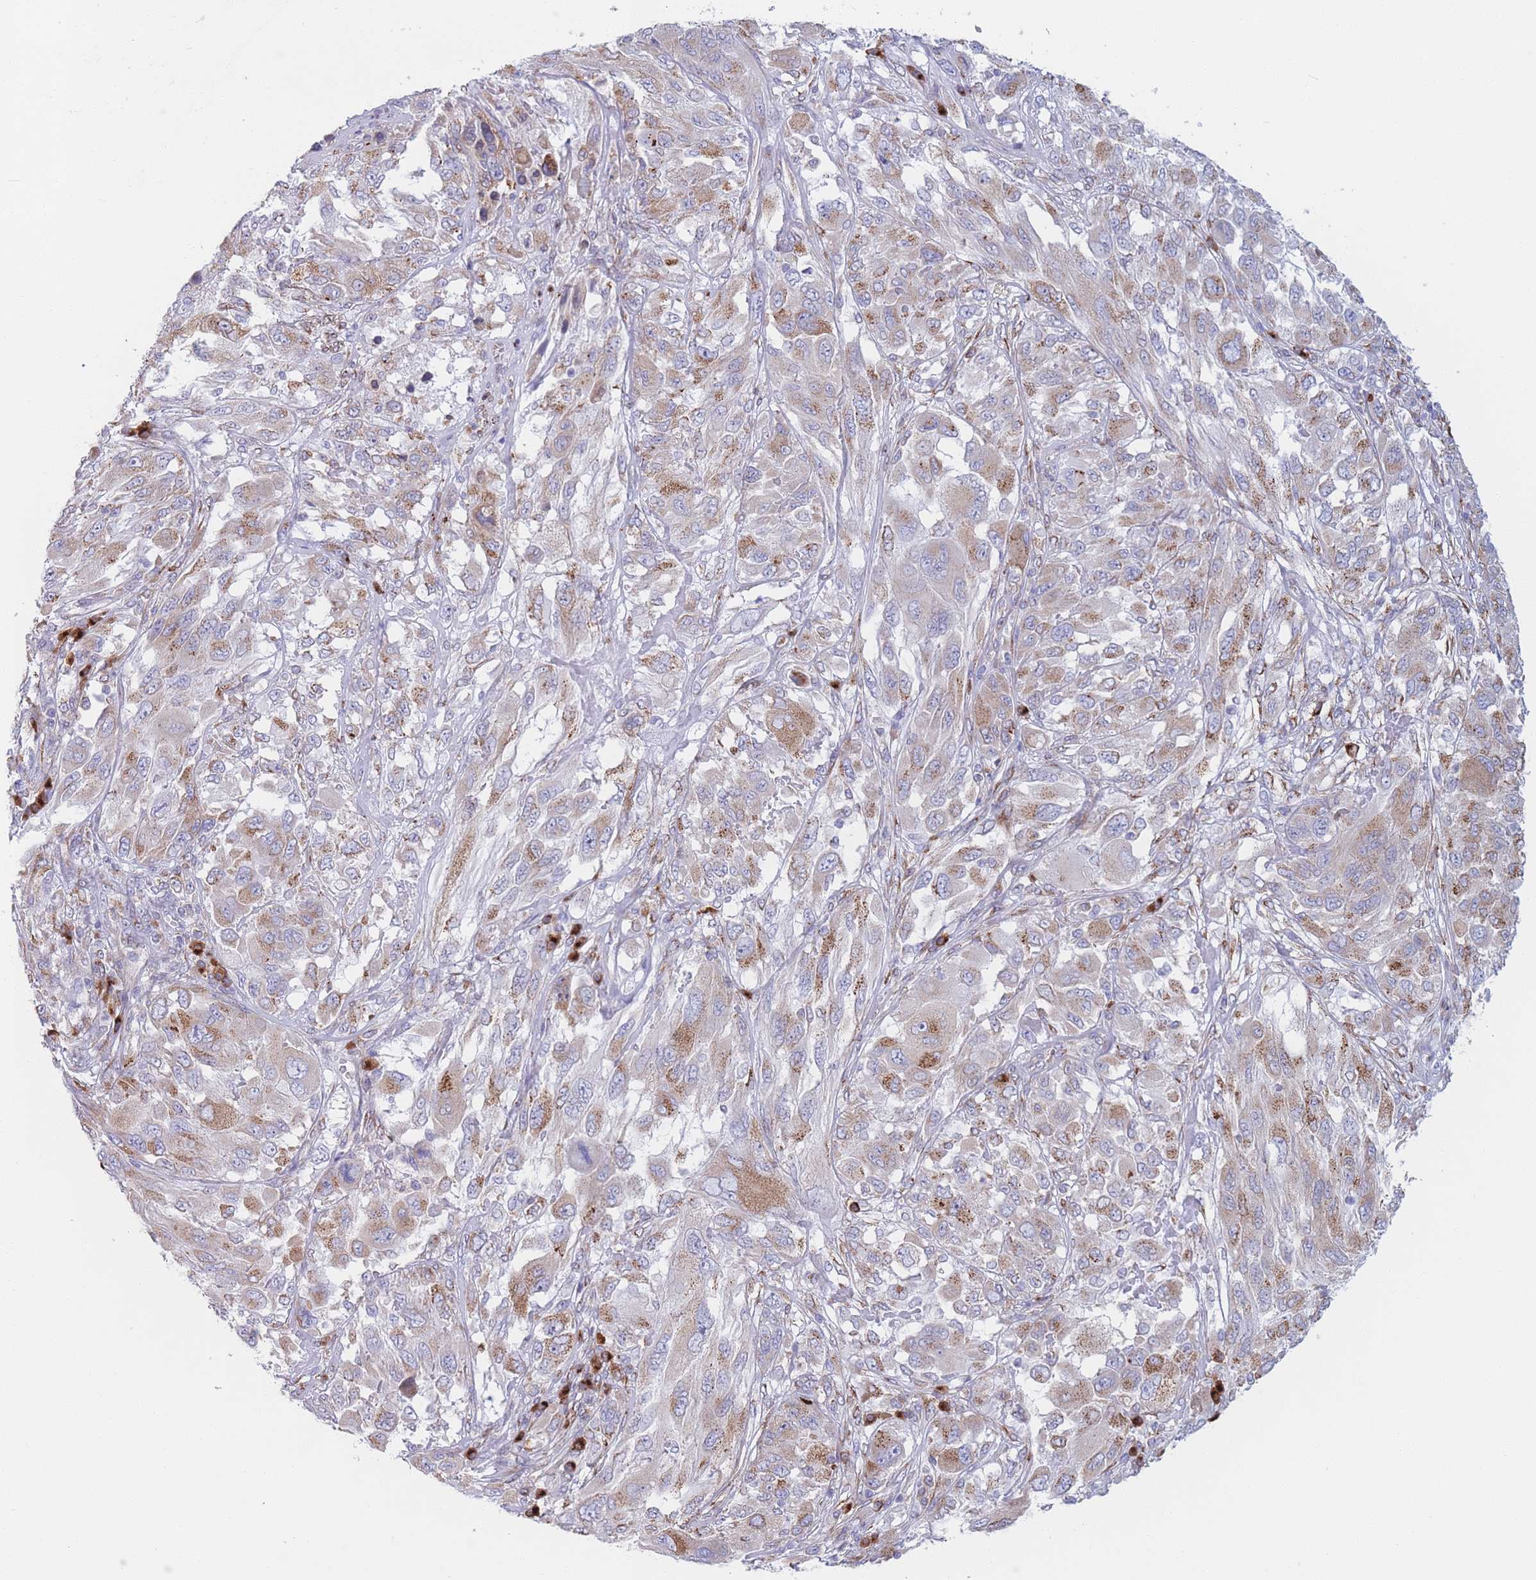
{"staining": {"intensity": "moderate", "quantity": ">75%", "location": "cytoplasmic/membranous"}, "tissue": "melanoma", "cell_type": "Tumor cells", "image_type": "cancer", "snomed": [{"axis": "morphology", "description": "Malignant melanoma, NOS"}, {"axis": "topography", "description": "Skin"}], "caption": "Melanoma stained with a brown dye reveals moderate cytoplasmic/membranous positive positivity in approximately >75% of tumor cells.", "gene": "MRPL30", "patient": {"sex": "female", "age": 91}}